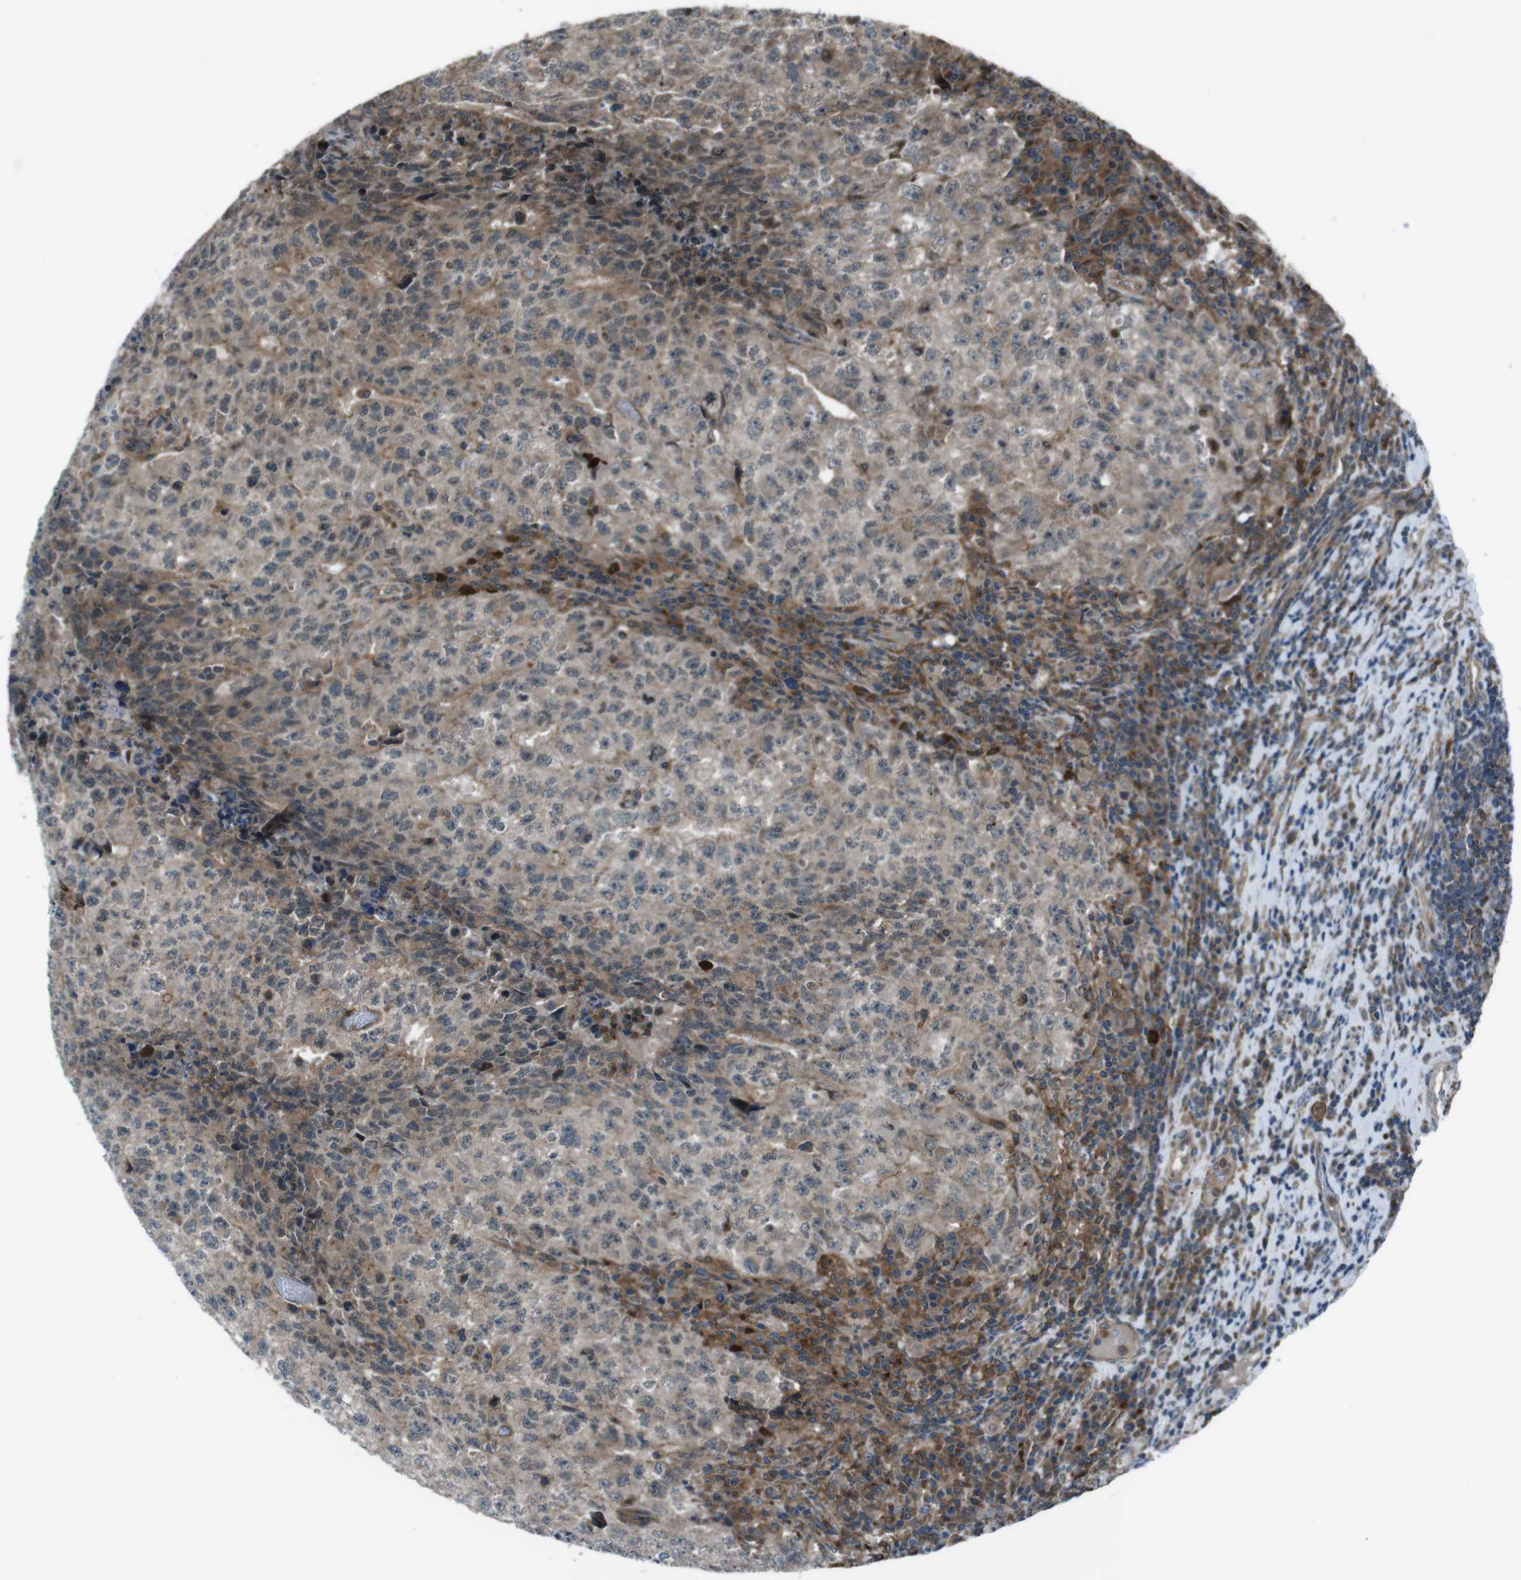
{"staining": {"intensity": "weak", "quantity": "25%-75%", "location": "cytoplasmic/membranous"}, "tissue": "testis cancer", "cell_type": "Tumor cells", "image_type": "cancer", "snomed": [{"axis": "morphology", "description": "Necrosis, NOS"}, {"axis": "morphology", "description": "Carcinoma, Embryonal, NOS"}, {"axis": "topography", "description": "Testis"}], "caption": "Tumor cells demonstrate weak cytoplasmic/membranous staining in about 25%-75% of cells in testis cancer (embryonal carcinoma). (Brightfield microscopy of DAB IHC at high magnification).", "gene": "SLC27A4", "patient": {"sex": "male", "age": 19}}